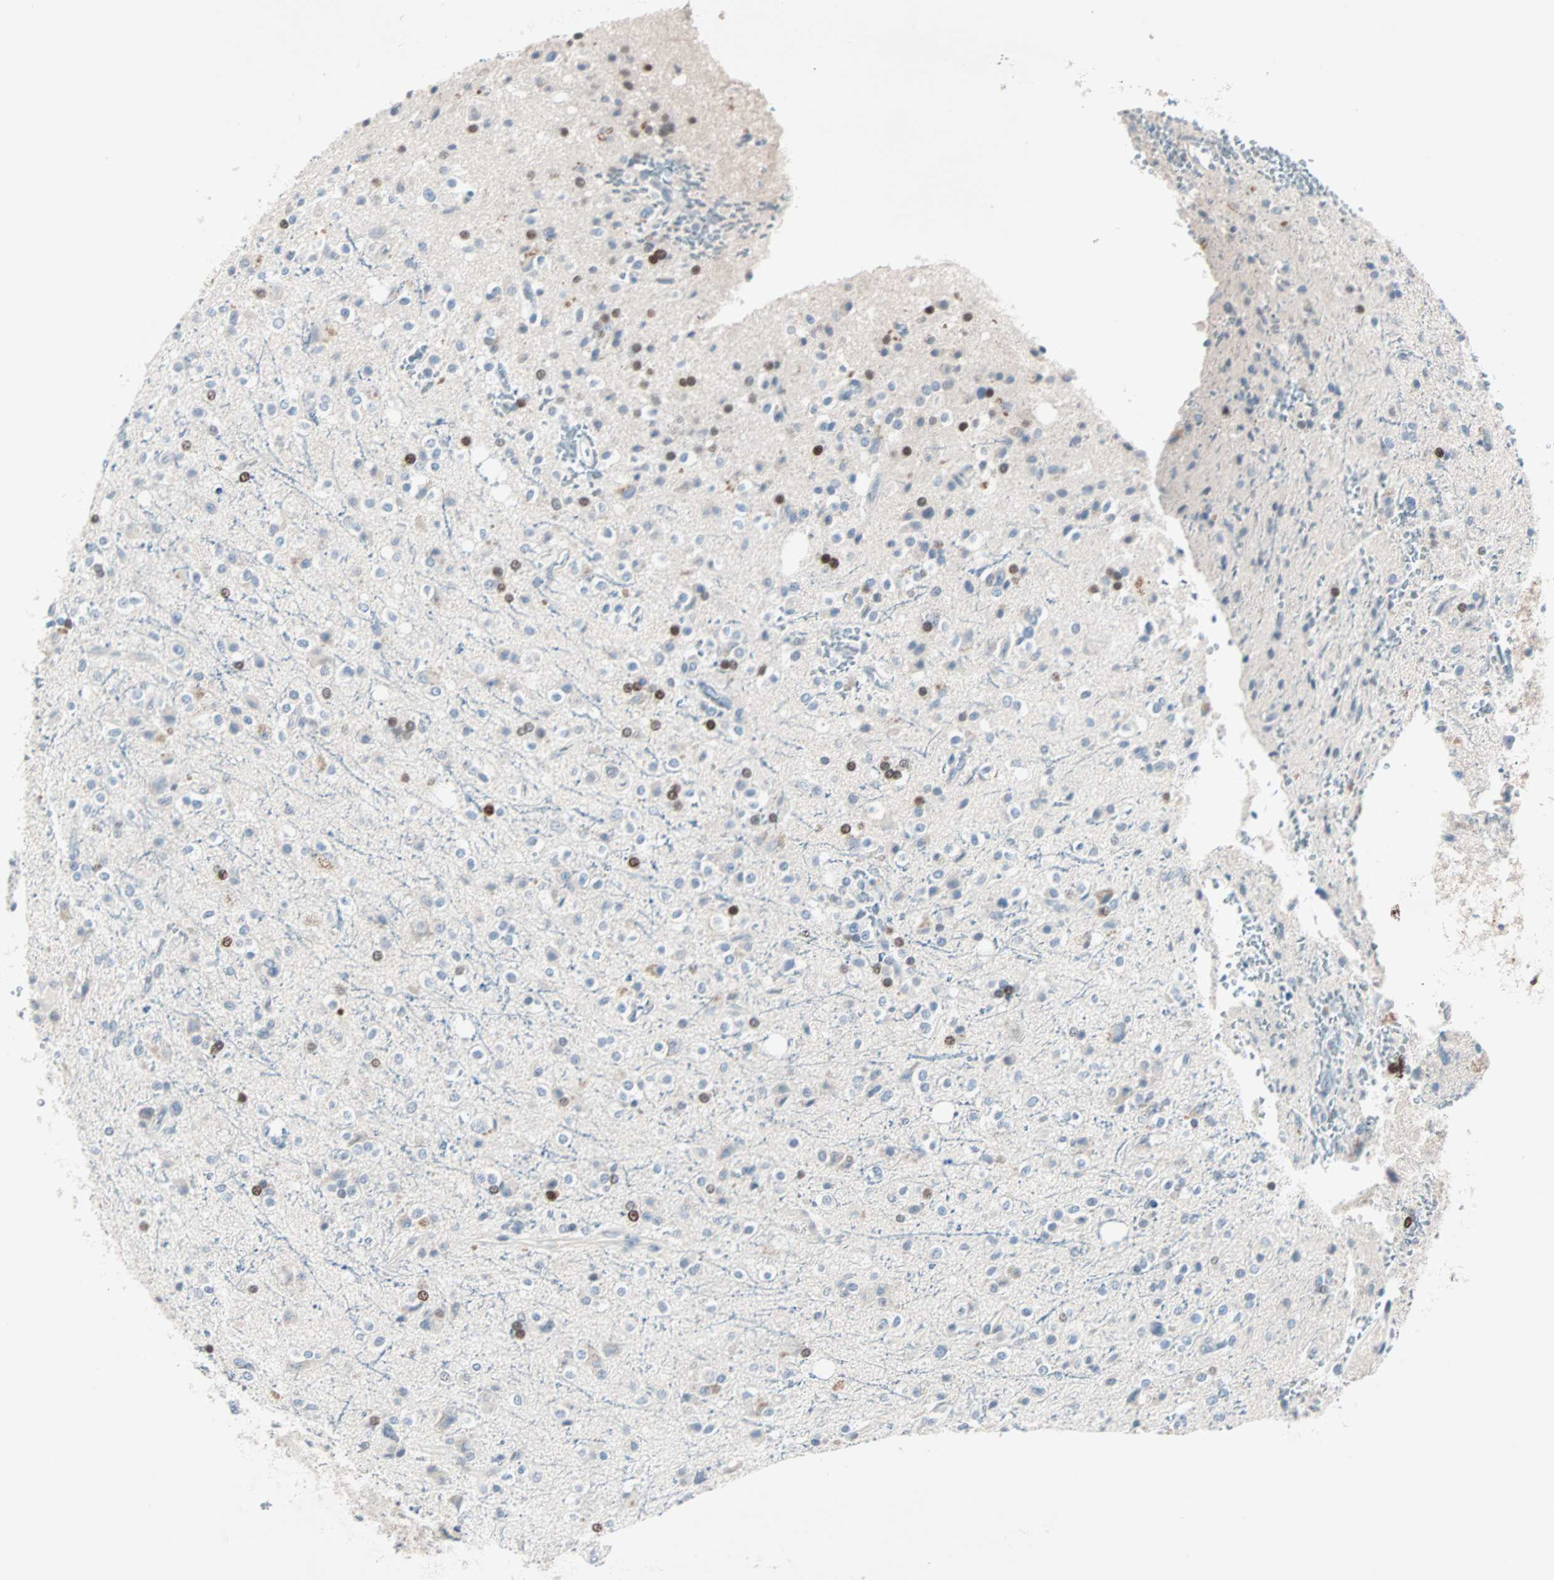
{"staining": {"intensity": "strong", "quantity": "<25%", "location": "nuclear"}, "tissue": "glioma", "cell_type": "Tumor cells", "image_type": "cancer", "snomed": [{"axis": "morphology", "description": "Glioma, malignant, High grade"}, {"axis": "topography", "description": "Brain"}], "caption": "Immunohistochemistry (DAB (3,3'-diaminobenzidine)) staining of malignant glioma (high-grade) exhibits strong nuclear protein positivity in approximately <25% of tumor cells. The staining was performed using DAB (3,3'-diaminobenzidine) to visualize the protein expression in brown, while the nuclei were stained in blue with hematoxylin (Magnification: 20x).", "gene": "CCNE2", "patient": {"sex": "male", "age": 47}}